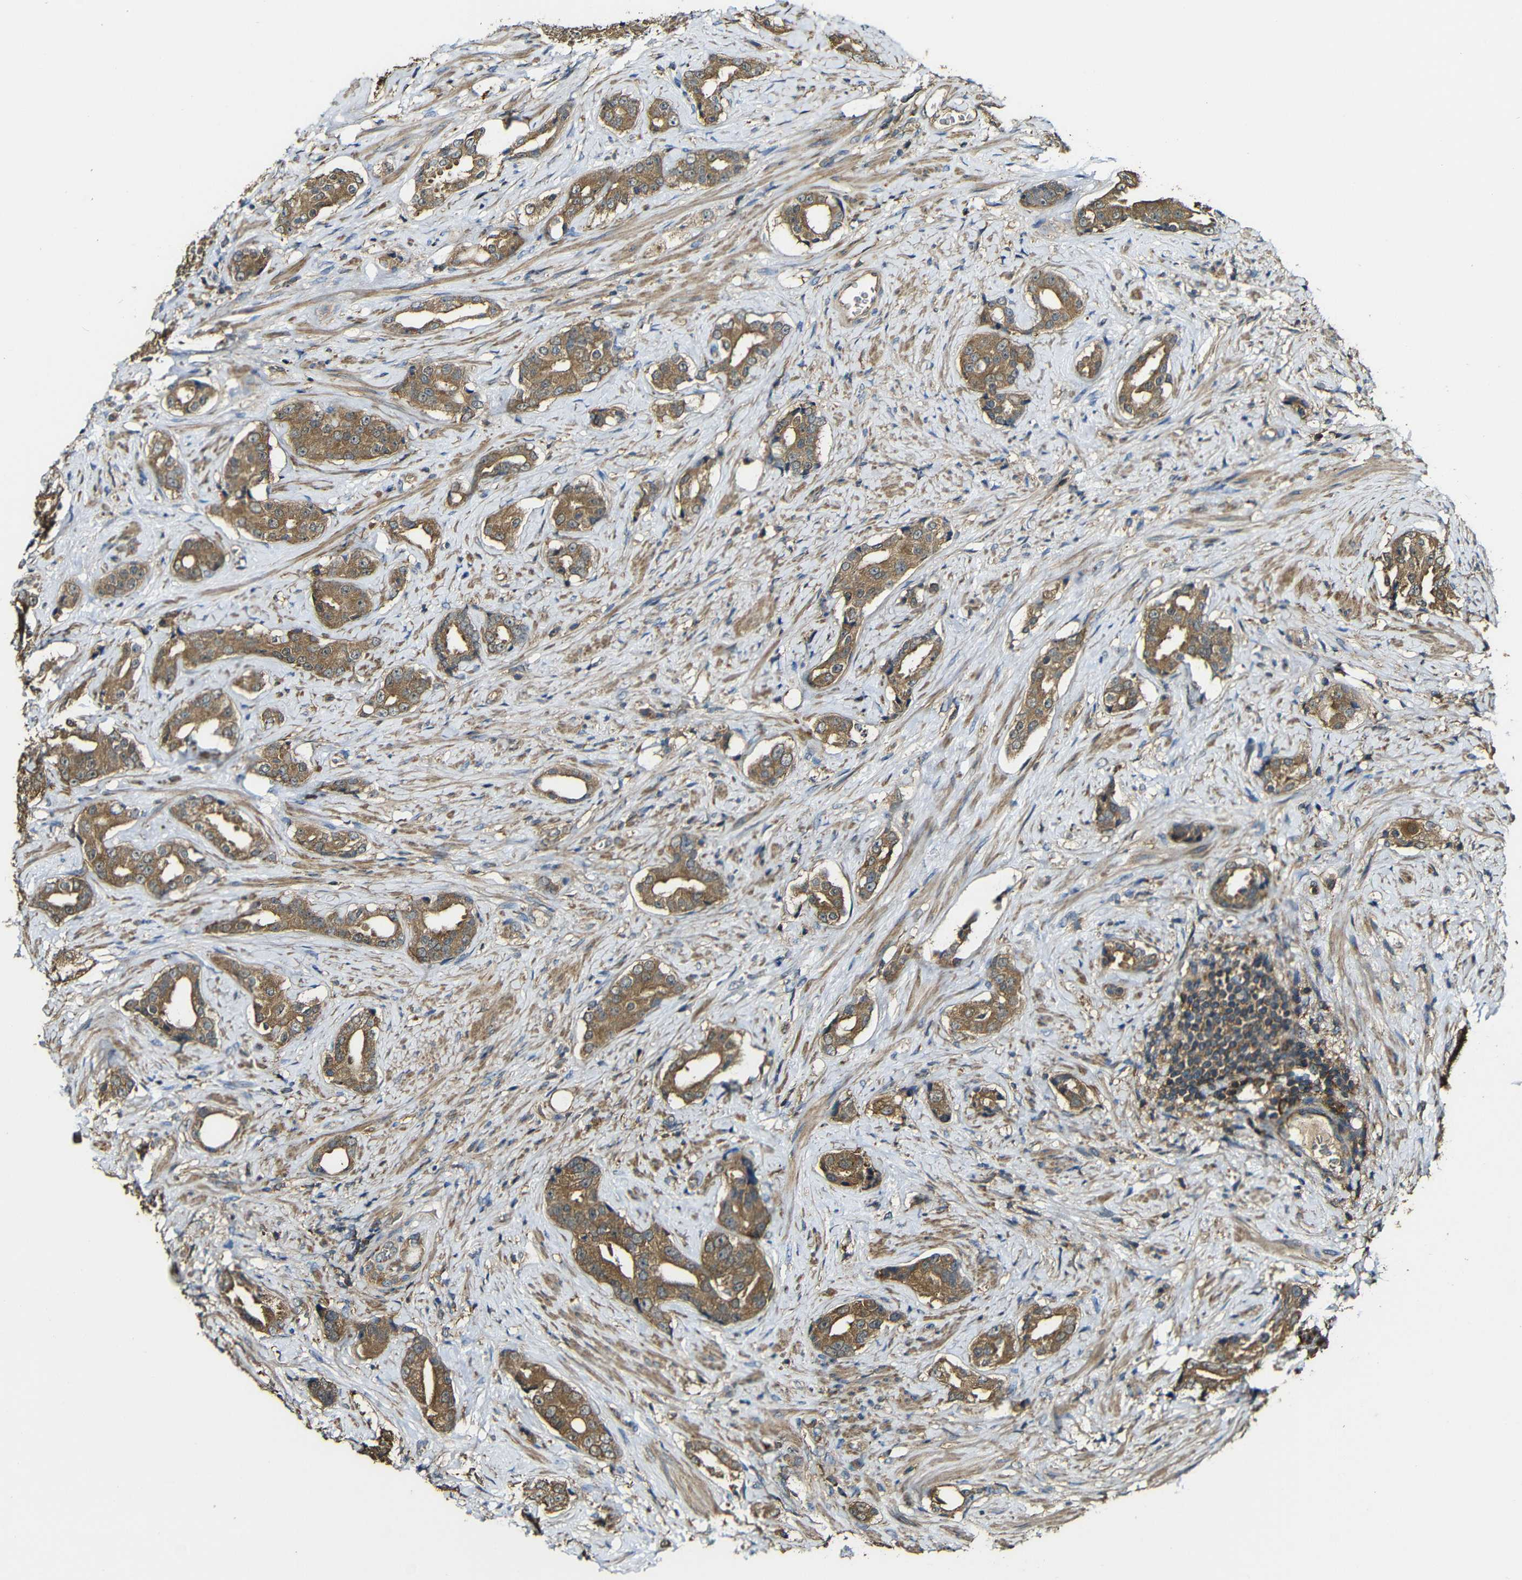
{"staining": {"intensity": "moderate", "quantity": ">75%", "location": "cytoplasmic/membranous"}, "tissue": "prostate cancer", "cell_type": "Tumor cells", "image_type": "cancer", "snomed": [{"axis": "morphology", "description": "Adenocarcinoma, High grade"}, {"axis": "topography", "description": "Prostate"}], "caption": "Adenocarcinoma (high-grade) (prostate) tissue demonstrates moderate cytoplasmic/membranous staining in approximately >75% of tumor cells", "gene": "CASP8", "patient": {"sex": "male", "age": 71}}